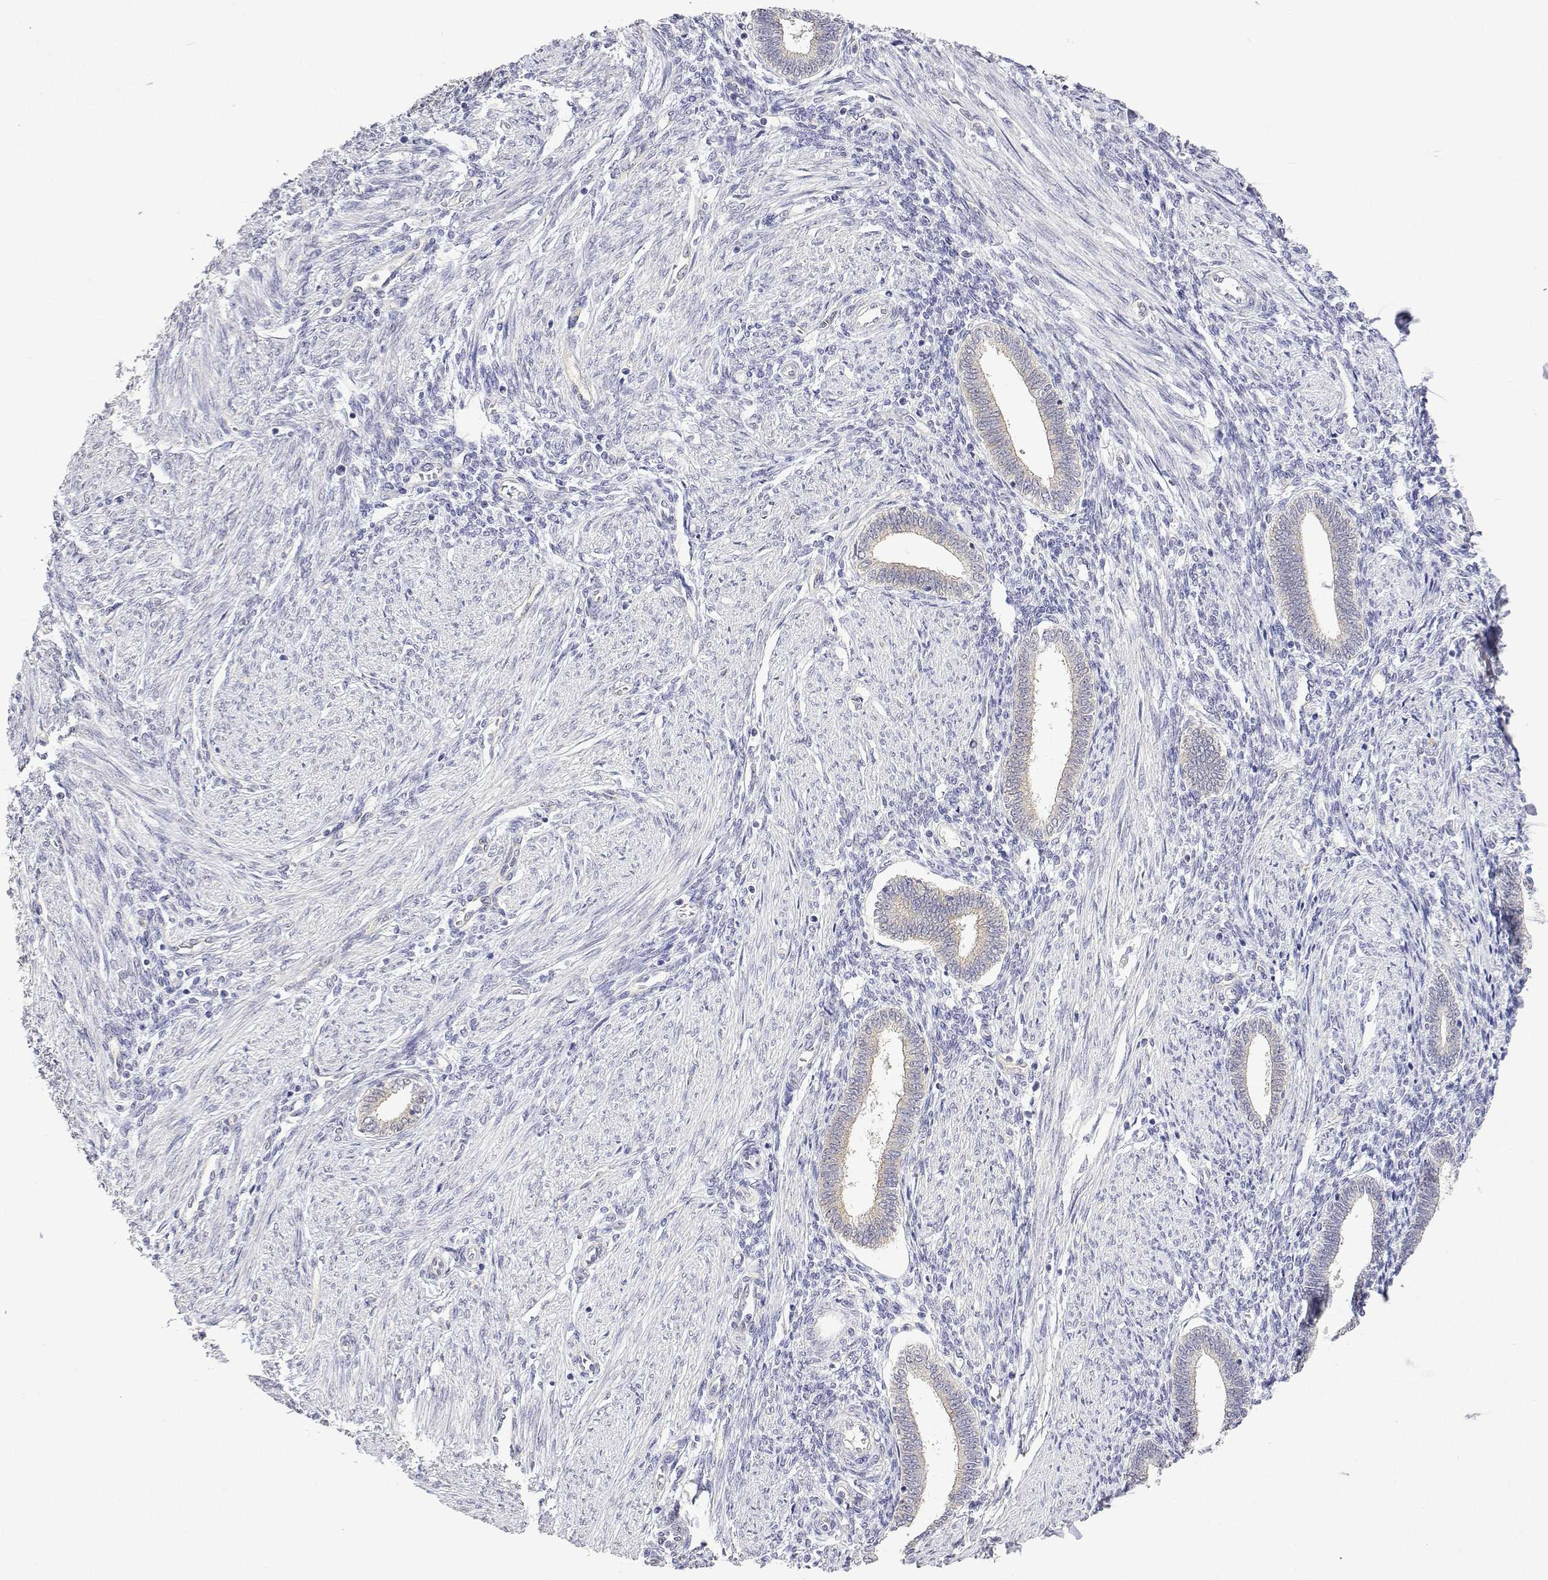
{"staining": {"intensity": "negative", "quantity": "none", "location": "none"}, "tissue": "endometrium", "cell_type": "Cells in endometrial stroma", "image_type": "normal", "snomed": [{"axis": "morphology", "description": "Normal tissue, NOS"}, {"axis": "topography", "description": "Endometrium"}], "caption": "Protein analysis of benign endometrium demonstrates no significant positivity in cells in endometrial stroma.", "gene": "PLCB1", "patient": {"sex": "female", "age": 42}}